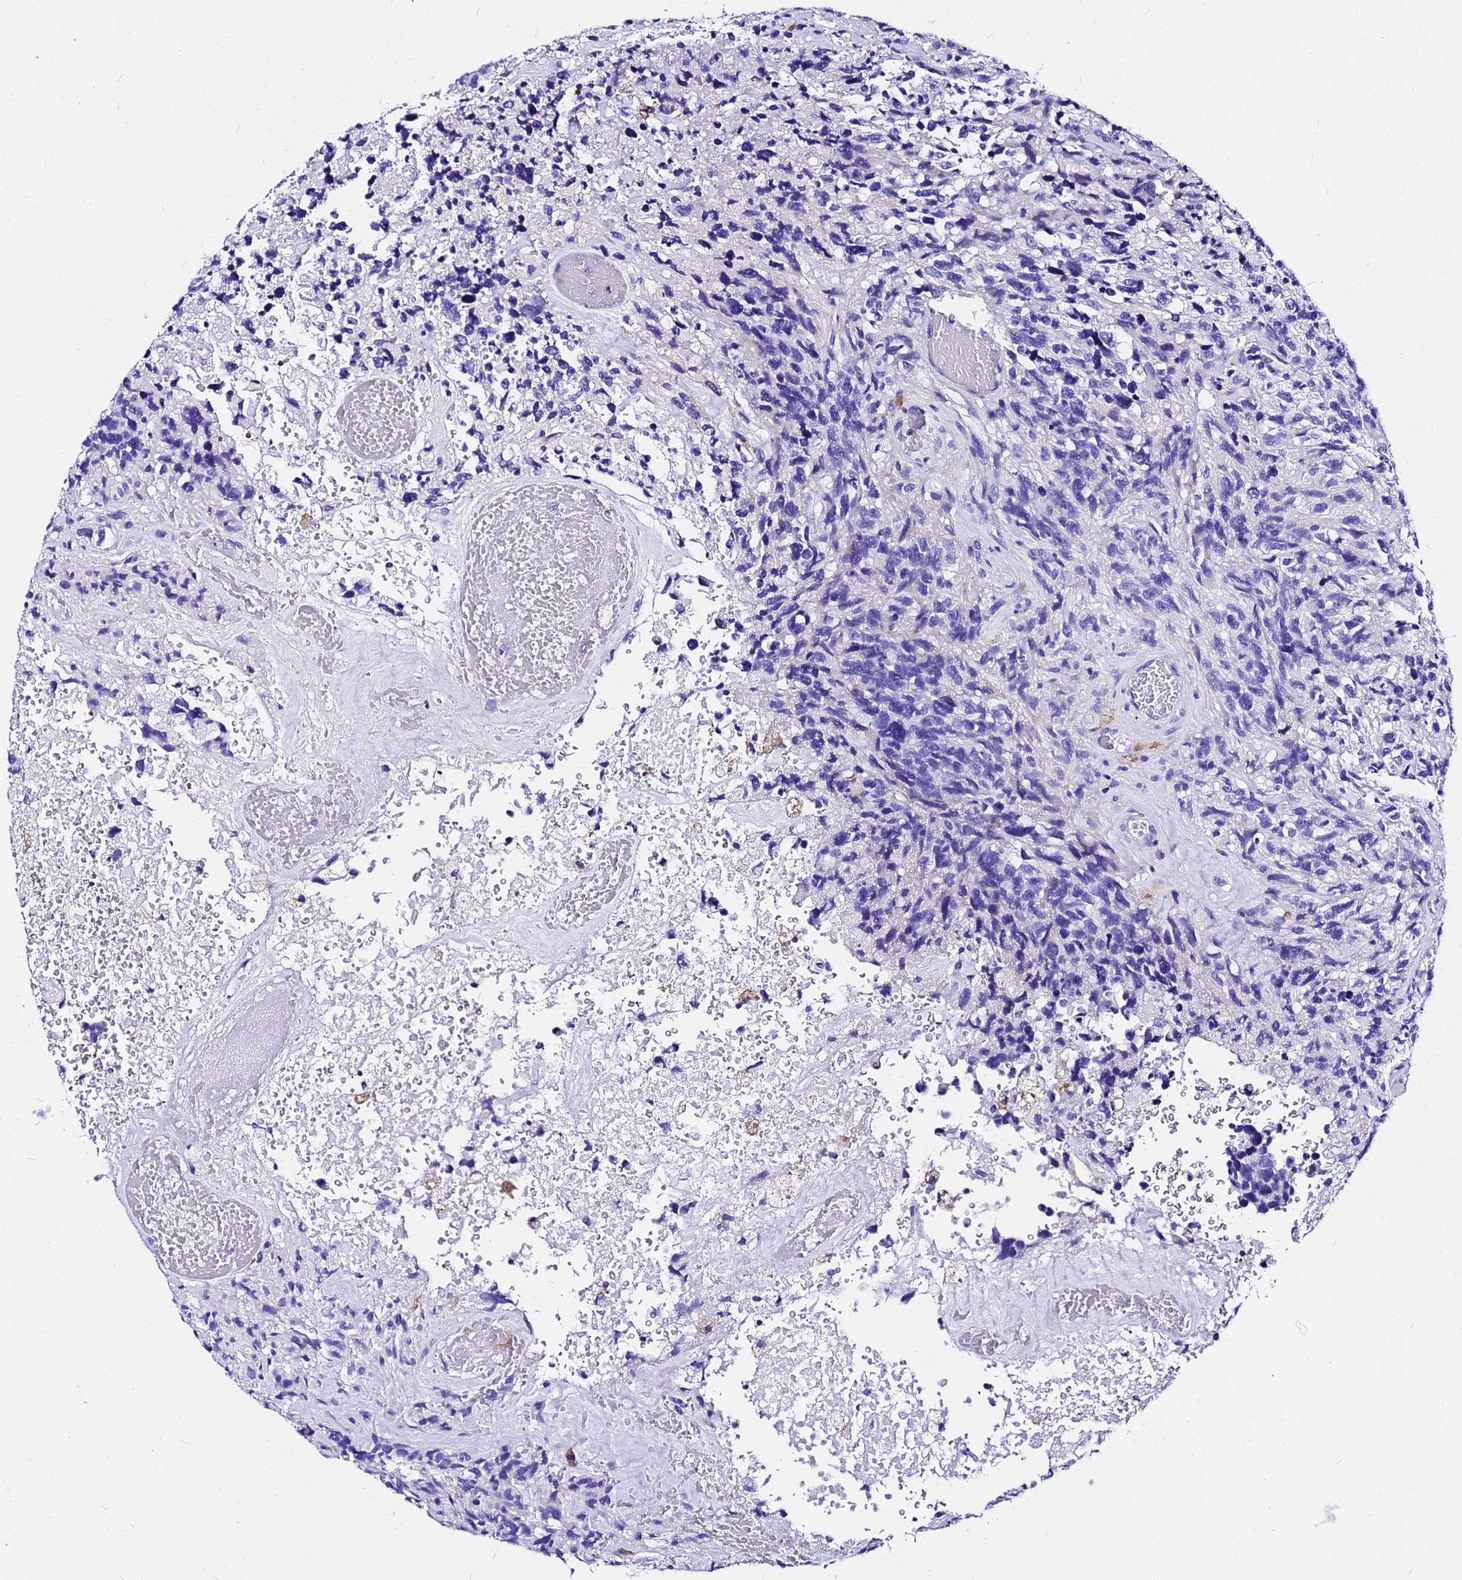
{"staining": {"intensity": "negative", "quantity": "none", "location": "none"}, "tissue": "glioma", "cell_type": "Tumor cells", "image_type": "cancer", "snomed": [{"axis": "morphology", "description": "Glioma, malignant, High grade"}, {"axis": "topography", "description": "Brain"}], "caption": "This photomicrograph is of glioma stained with immunohistochemistry to label a protein in brown with the nuclei are counter-stained blue. There is no expression in tumor cells.", "gene": "HERC4", "patient": {"sex": "male", "age": 69}}